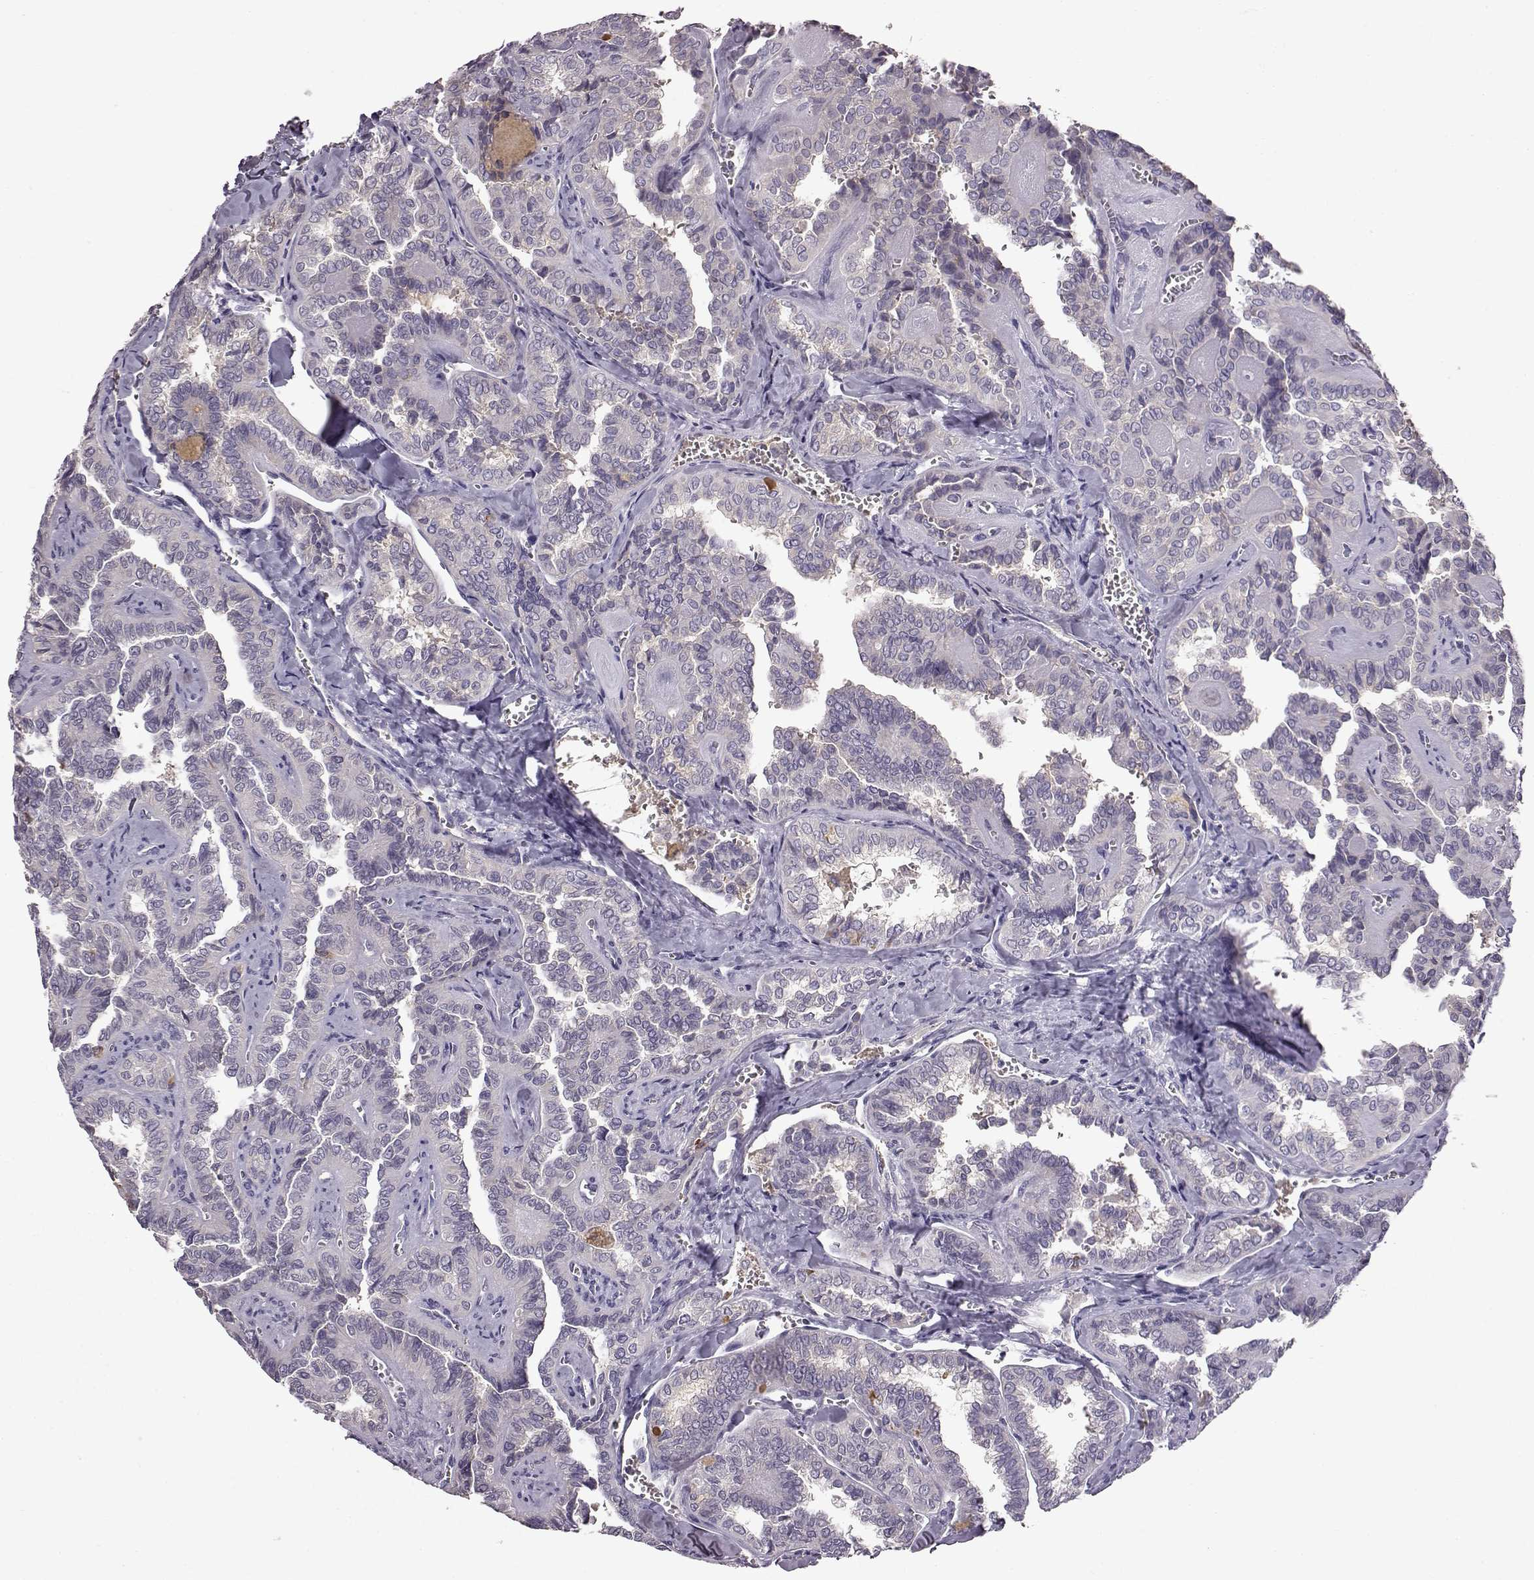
{"staining": {"intensity": "negative", "quantity": "none", "location": "none"}, "tissue": "thyroid cancer", "cell_type": "Tumor cells", "image_type": "cancer", "snomed": [{"axis": "morphology", "description": "Papillary adenocarcinoma, NOS"}, {"axis": "topography", "description": "Thyroid gland"}], "caption": "This image is of thyroid cancer stained with immunohistochemistry (IHC) to label a protein in brown with the nuclei are counter-stained blue. There is no expression in tumor cells.", "gene": "ADGRG2", "patient": {"sex": "female", "age": 41}}